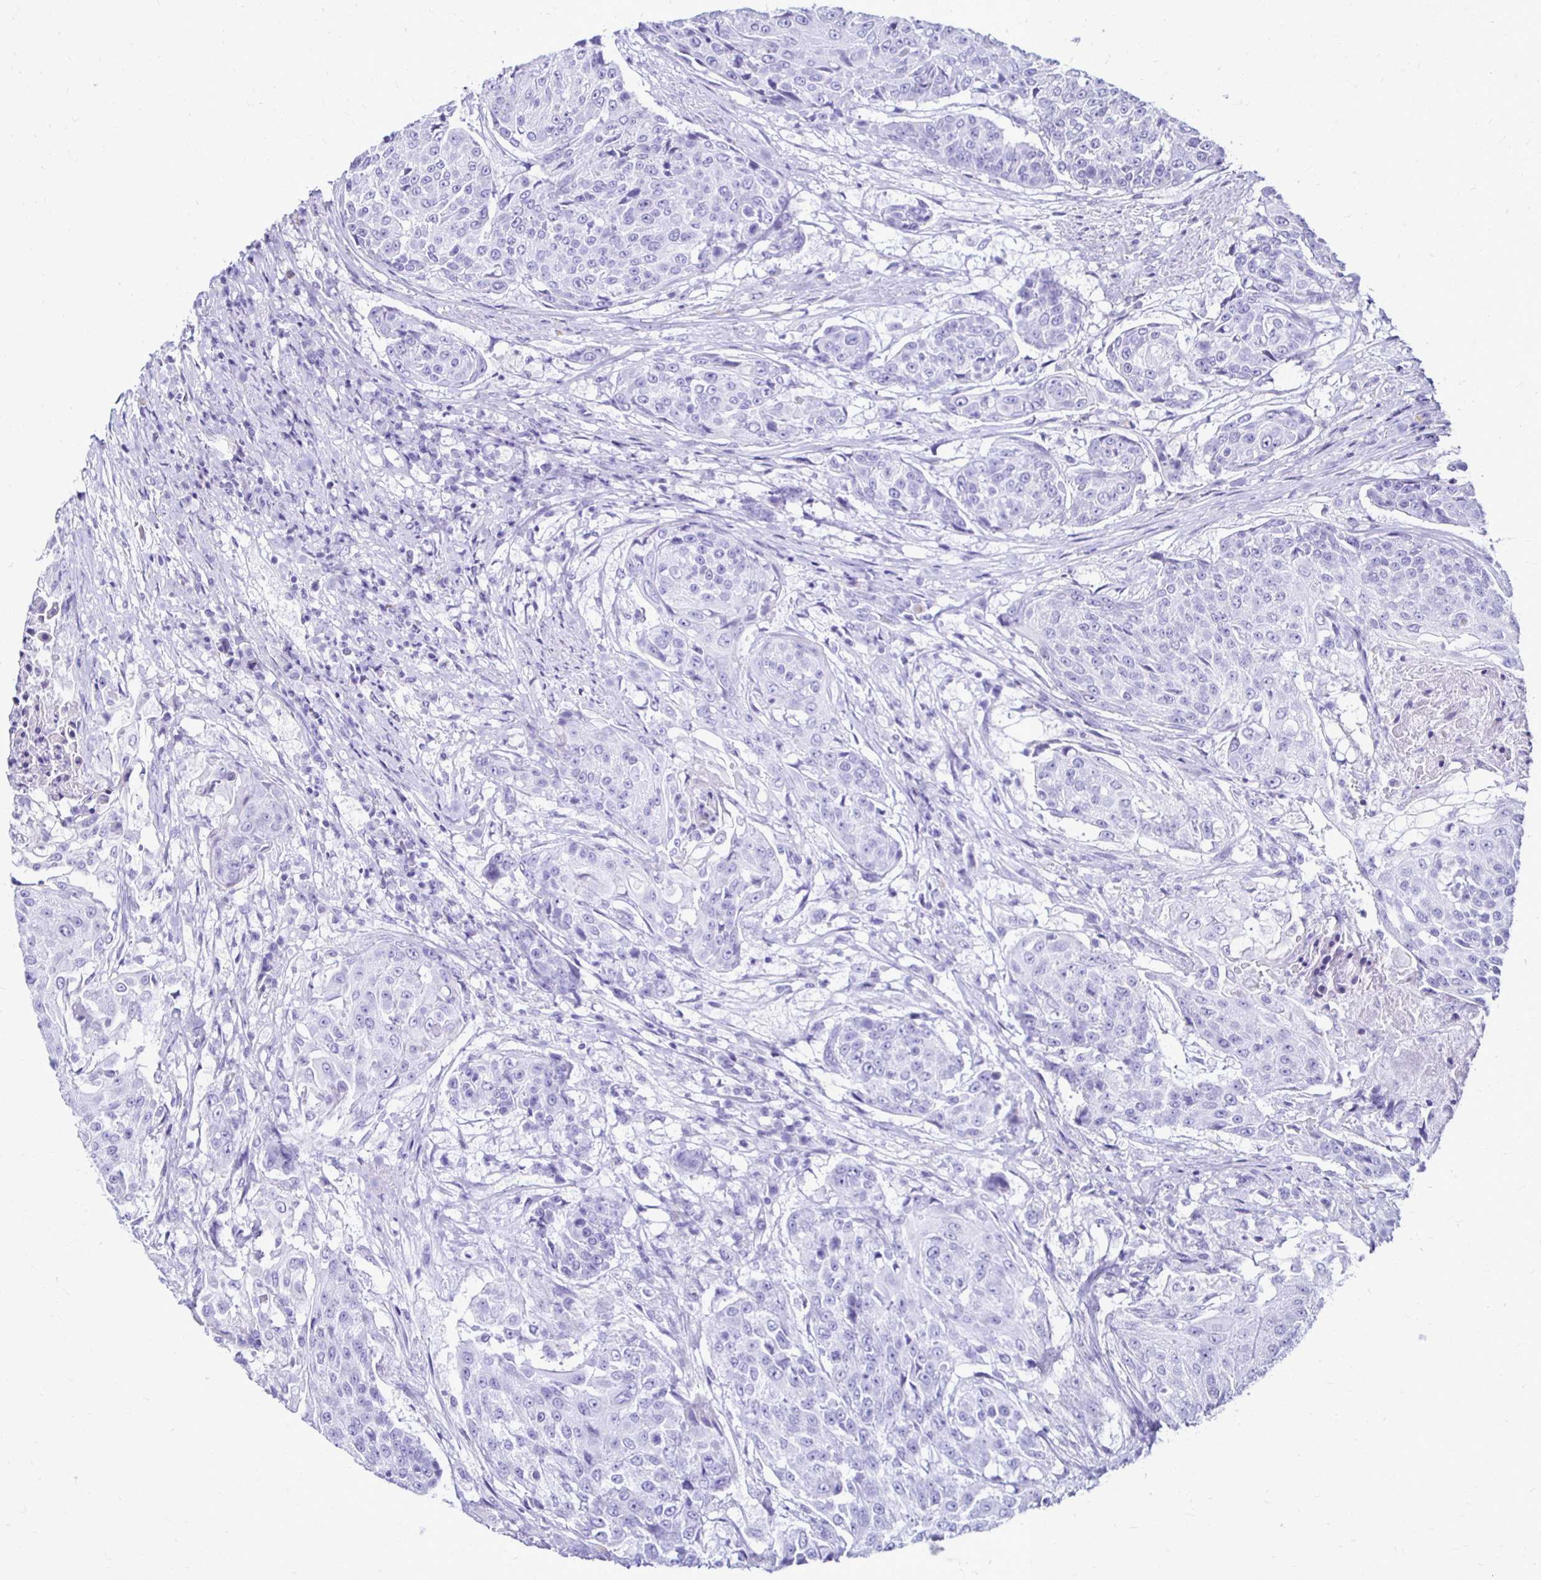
{"staining": {"intensity": "negative", "quantity": "none", "location": "none"}, "tissue": "urothelial cancer", "cell_type": "Tumor cells", "image_type": "cancer", "snomed": [{"axis": "morphology", "description": "Urothelial carcinoma, High grade"}, {"axis": "topography", "description": "Urinary bladder"}], "caption": "This is a photomicrograph of immunohistochemistry staining of high-grade urothelial carcinoma, which shows no expression in tumor cells.", "gene": "CST5", "patient": {"sex": "female", "age": 63}}